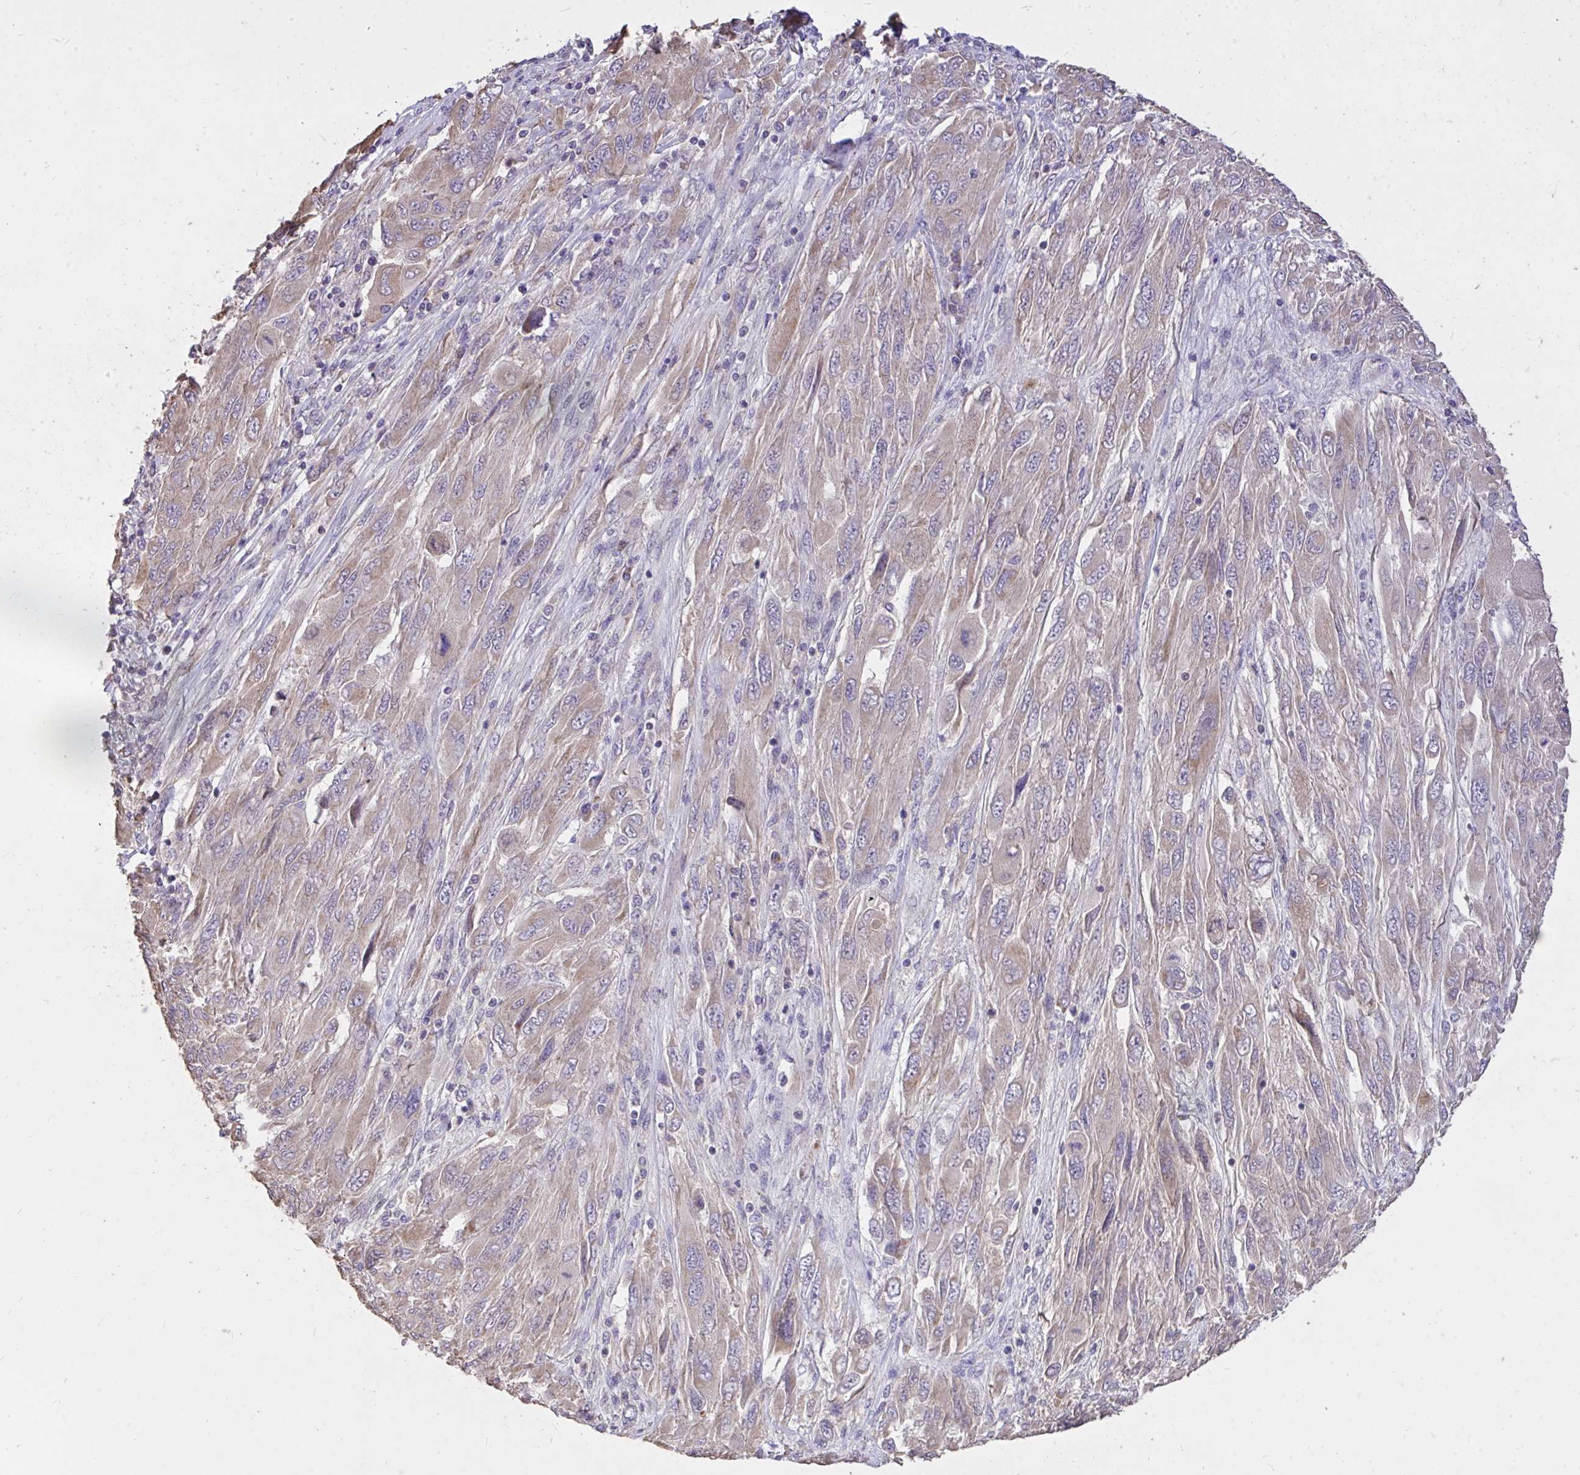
{"staining": {"intensity": "weak", "quantity": ">75%", "location": "cytoplasmic/membranous"}, "tissue": "melanoma", "cell_type": "Tumor cells", "image_type": "cancer", "snomed": [{"axis": "morphology", "description": "Malignant melanoma, NOS"}, {"axis": "topography", "description": "Skin"}], "caption": "Immunohistochemistry (IHC) (DAB (3,3'-diaminobenzidine)) staining of human malignant melanoma displays weak cytoplasmic/membranous protein expression in about >75% of tumor cells.", "gene": "MPC2", "patient": {"sex": "female", "age": 91}}